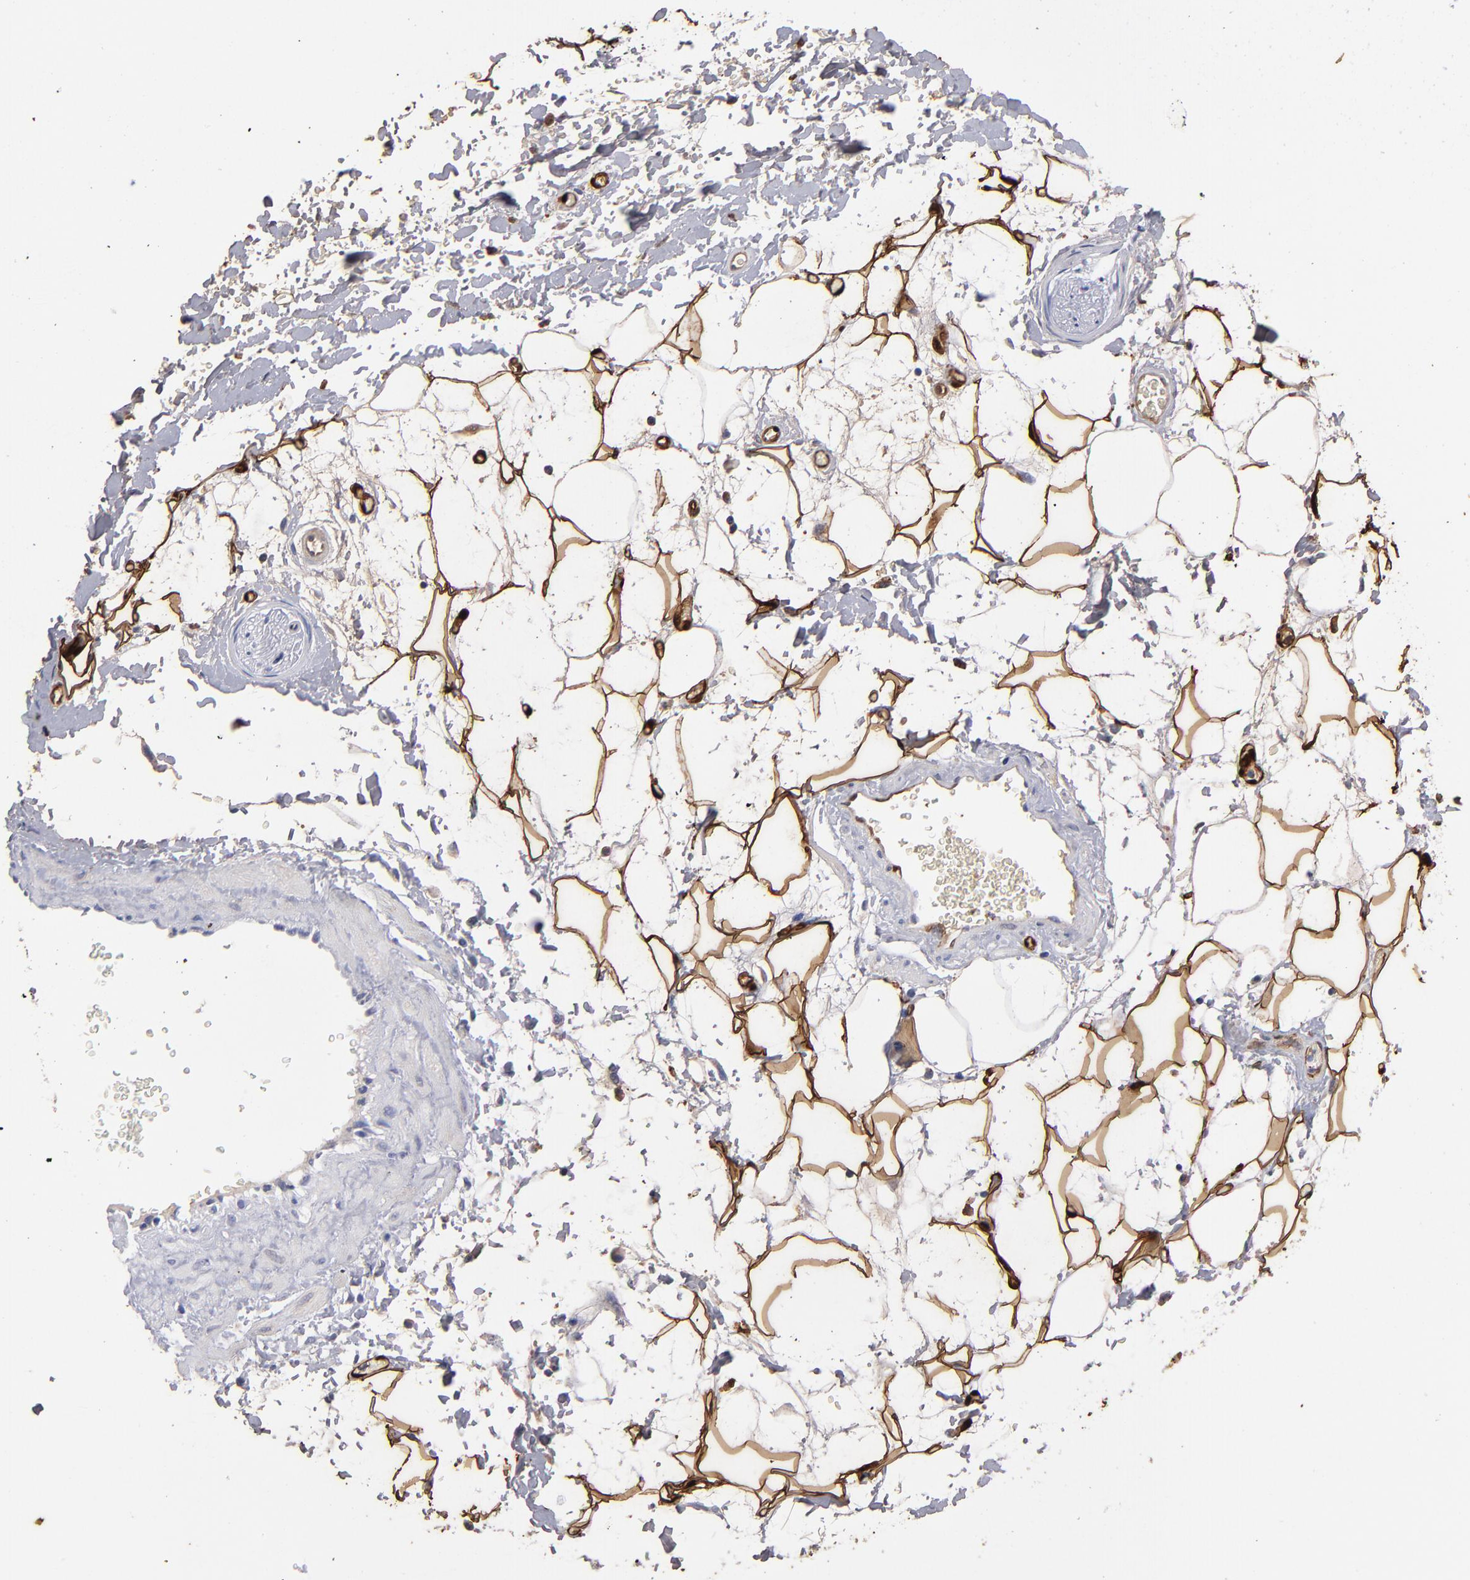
{"staining": {"intensity": "strong", "quantity": ">75%", "location": "cytoplasmic/membranous"}, "tissue": "adipose tissue", "cell_type": "Adipocytes", "image_type": "normal", "snomed": [{"axis": "morphology", "description": "Normal tissue, NOS"}, {"axis": "topography", "description": "Soft tissue"}], "caption": "Protein staining of unremarkable adipose tissue displays strong cytoplasmic/membranous positivity in about >75% of adipocytes.", "gene": "FABP4", "patient": {"sex": "male", "age": 72}}